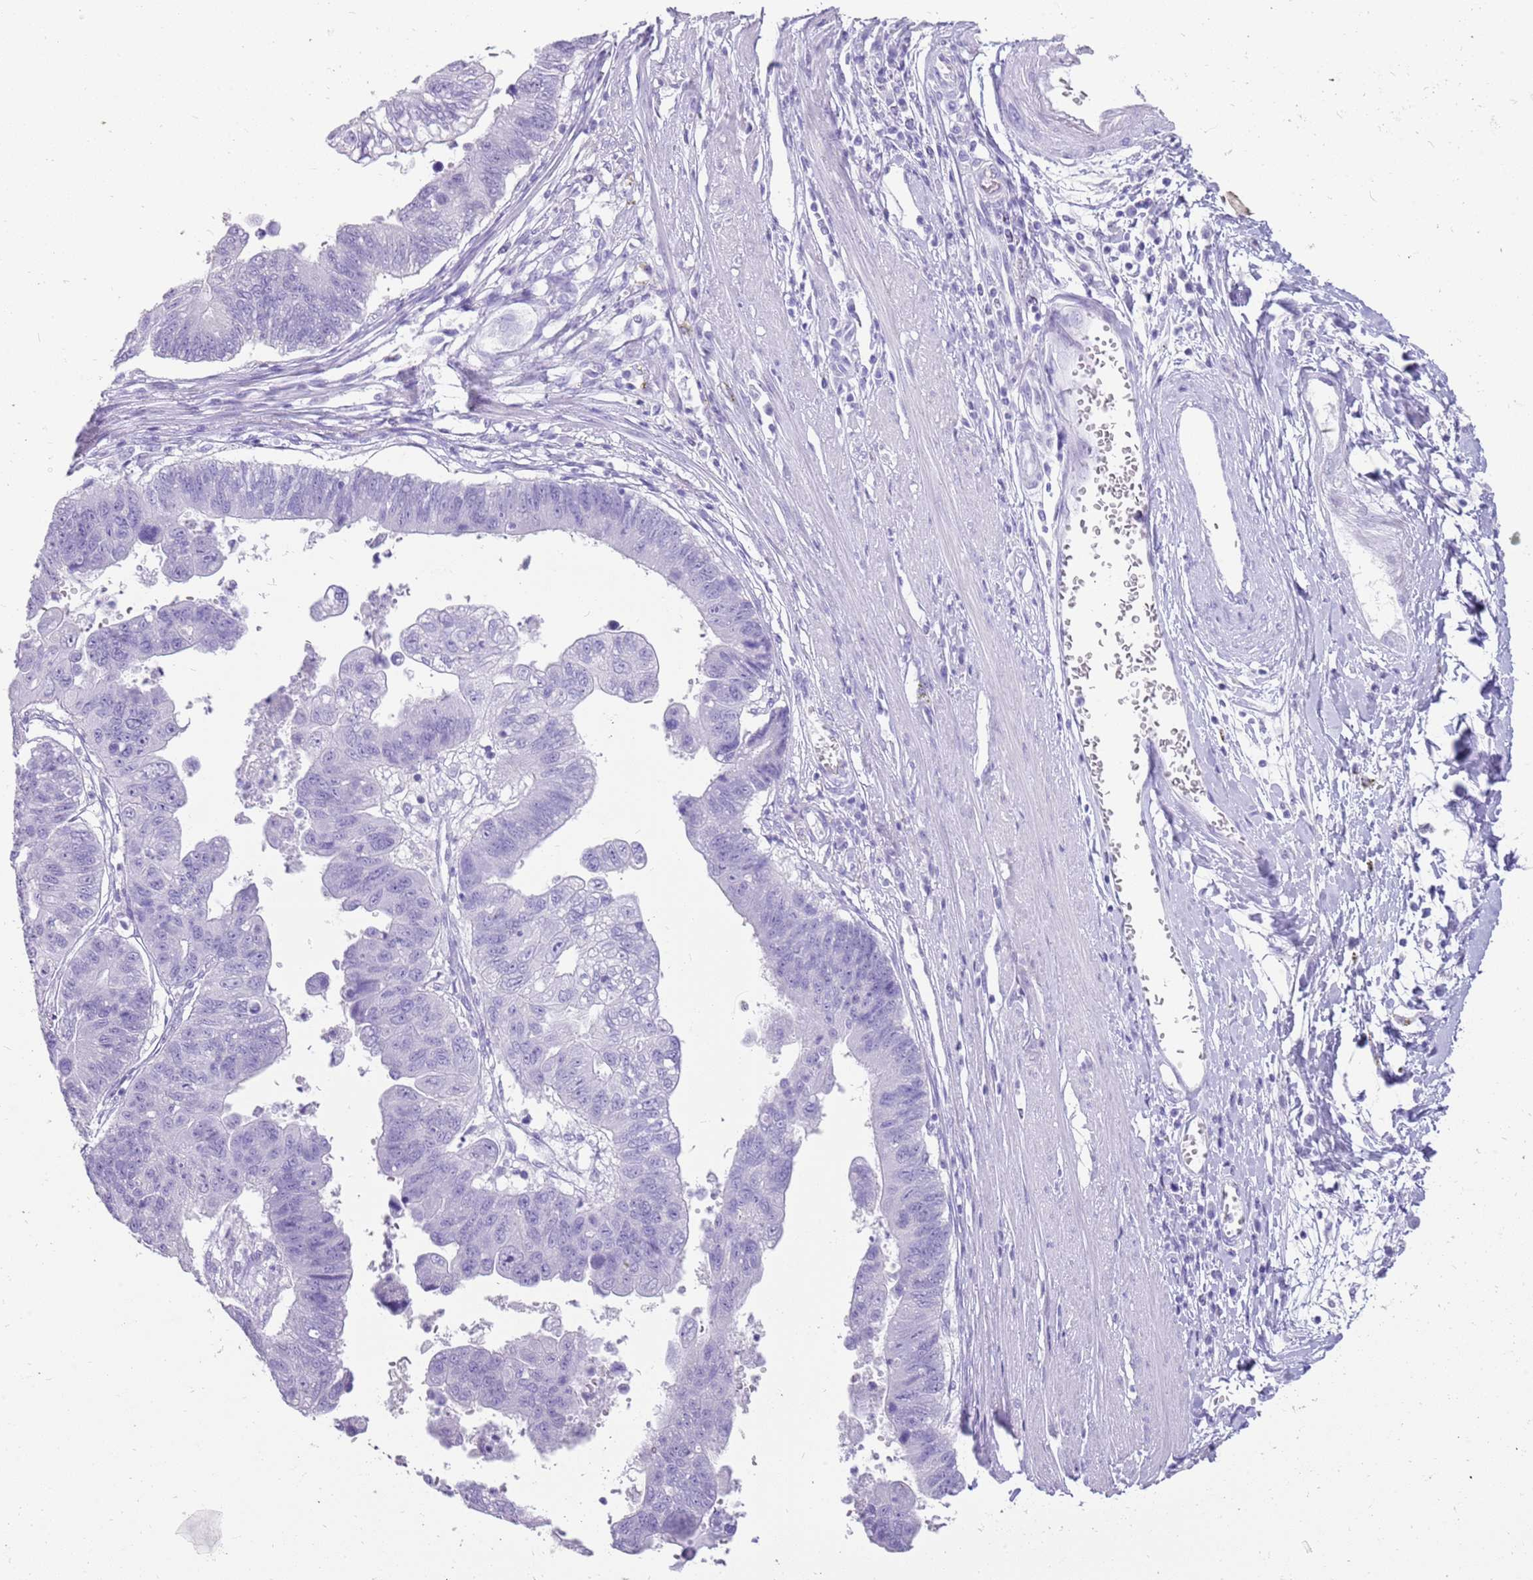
{"staining": {"intensity": "negative", "quantity": "none", "location": "none"}, "tissue": "stomach cancer", "cell_type": "Tumor cells", "image_type": "cancer", "snomed": [{"axis": "morphology", "description": "Adenocarcinoma, NOS"}, {"axis": "topography", "description": "Stomach"}], "caption": "This micrograph is of stomach cancer stained with IHC to label a protein in brown with the nuclei are counter-stained blue. There is no positivity in tumor cells.", "gene": "NBPF3", "patient": {"sex": "male", "age": 59}}